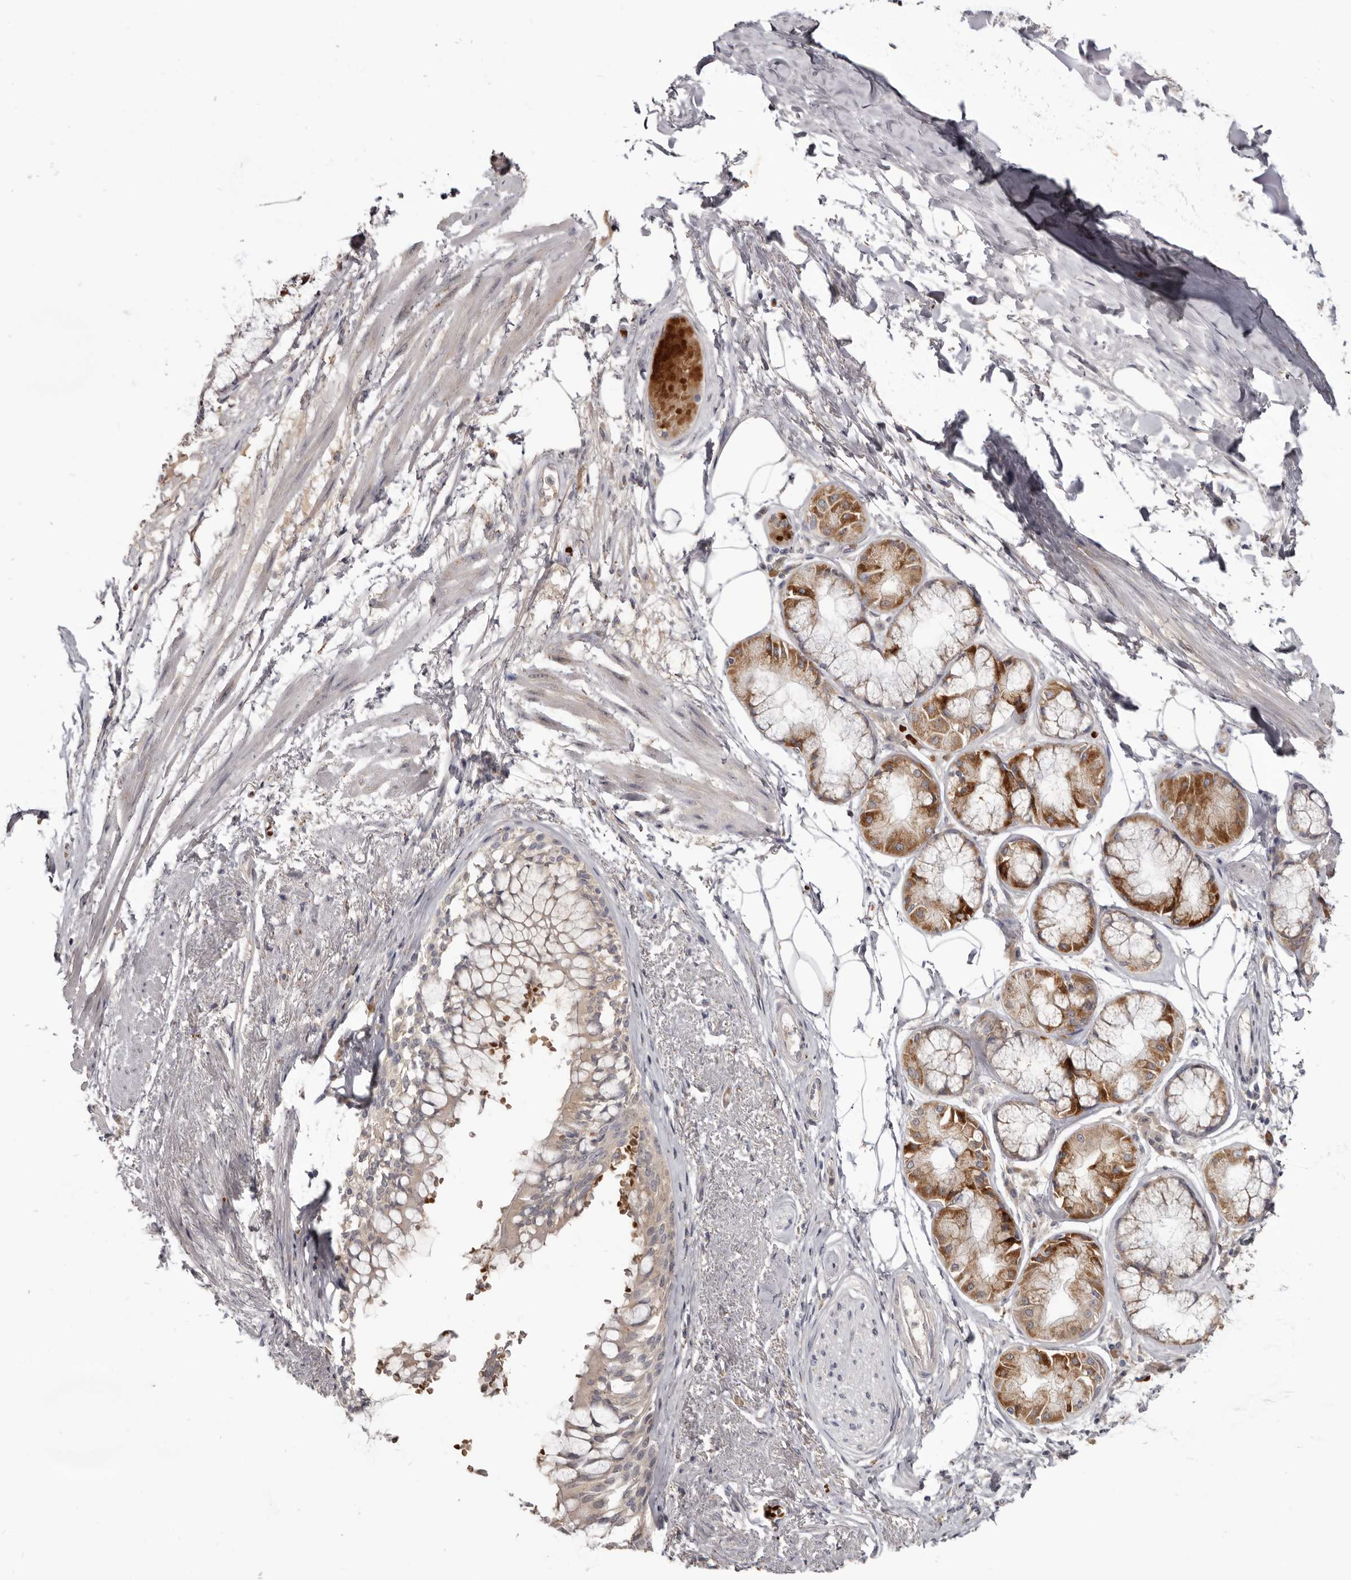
{"staining": {"intensity": "weak", "quantity": ">75%", "location": "cytoplasmic/membranous"}, "tissue": "adipose tissue", "cell_type": "Adipocytes", "image_type": "normal", "snomed": [{"axis": "morphology", "description": "Normal tissue, NOS"}, {"axis": "topography", "description": "Bronchus"}], "caption": "Immunohistochemistry (IHC) staining of benign adipose tissue, which exhibits low levels of weak cytoplasmic/membranous staining in approximately >75% of adipocytes indicating weak cytoplasmic/membranous protein positivity. The staining was performed using DAB (3,3'-diaminobenzidine) (brown) for protein detection and nuclei were counterstained in hematoxylin (blue).", "gene": "NENF", "patient": {"sex": "male", "age": 66}}